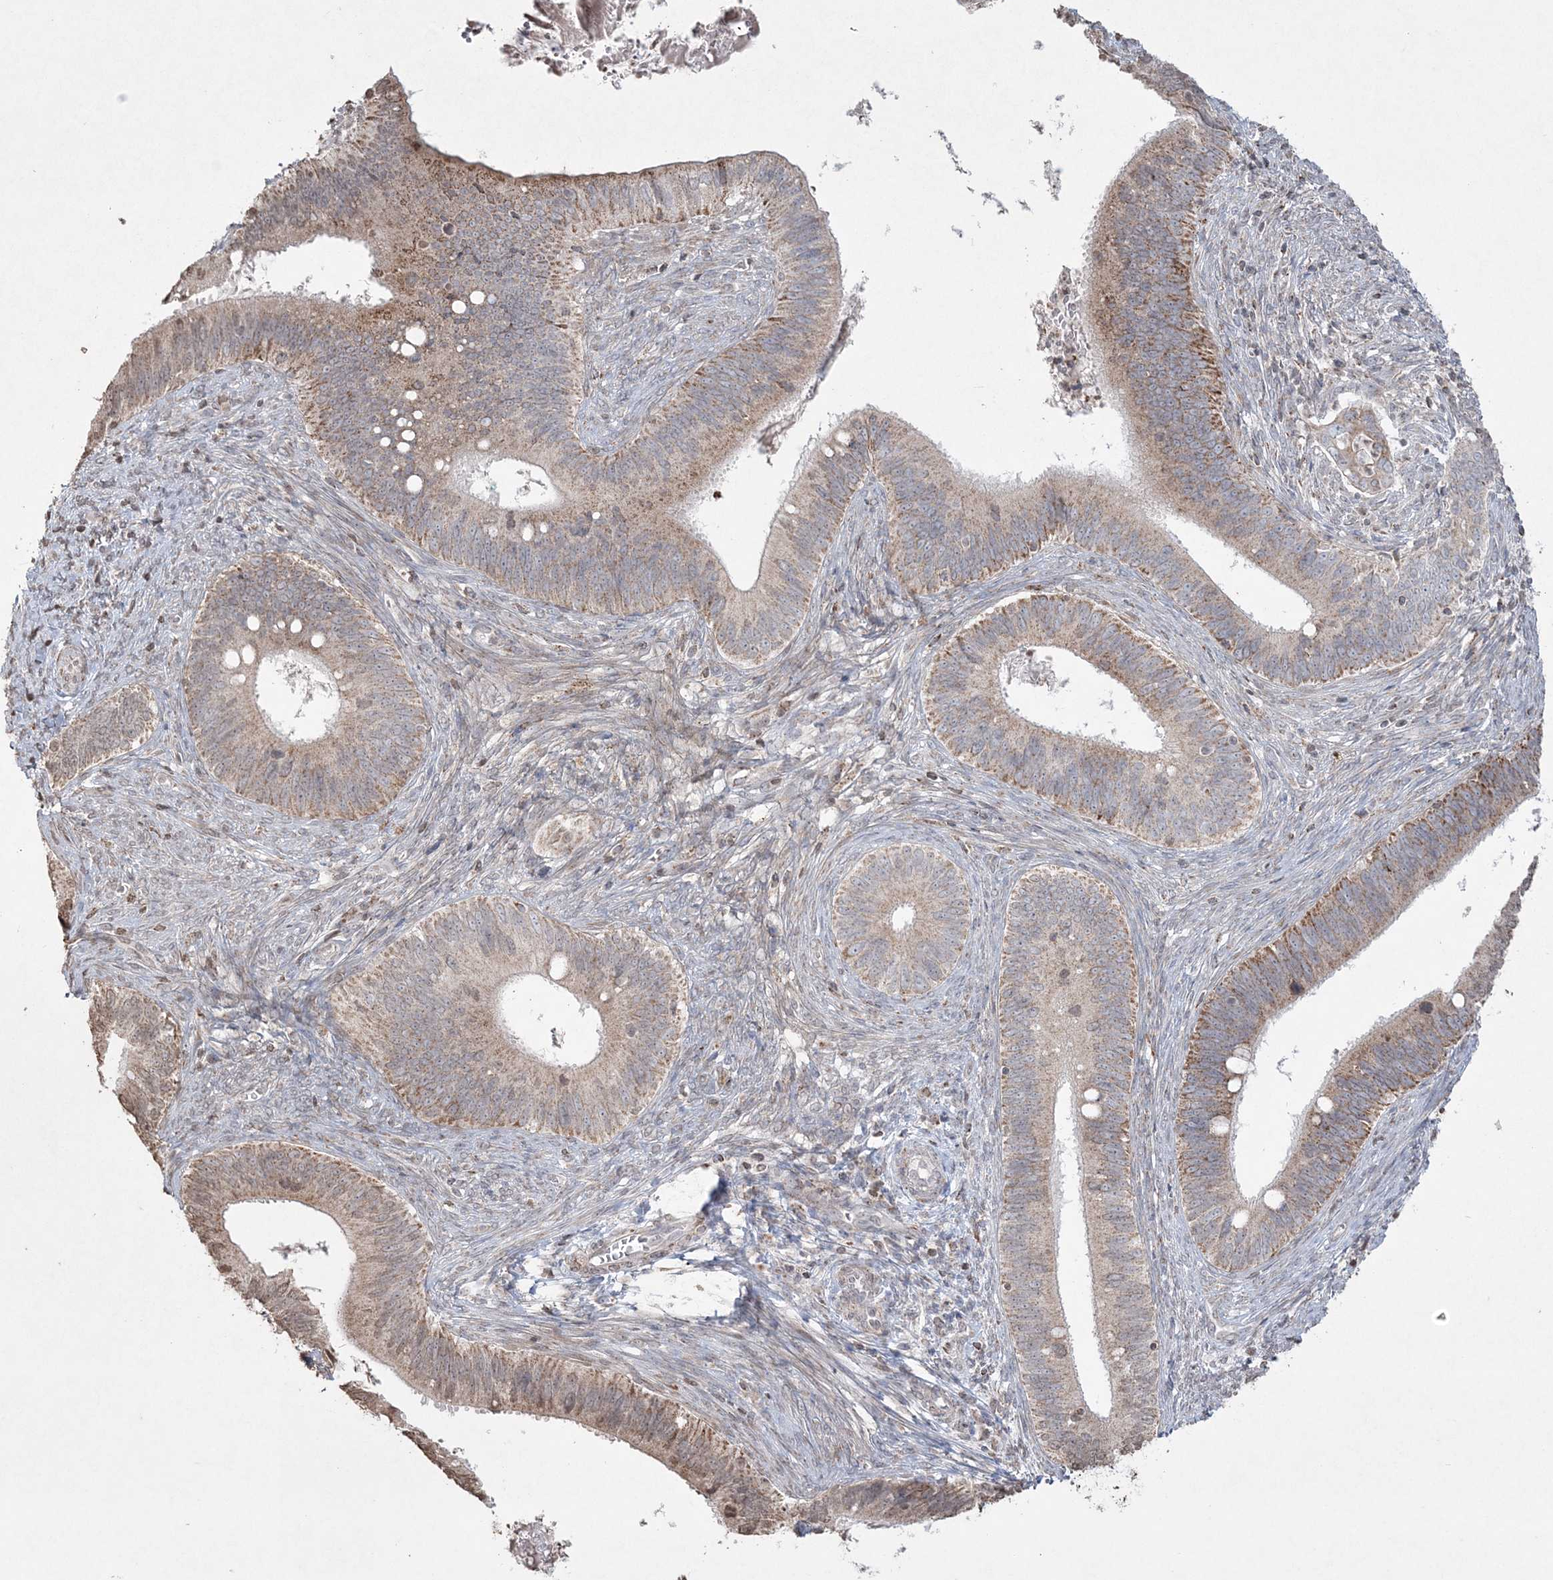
{"staining": {"intensity": "moderate", "quantity": "25%-75%", "location": "cytoplasmic/membranous"}, "tissue": "cervical cancer", "cell_type": "Tumor cells", "image_type": "cancer", "snomed": [{"axis": "morphology", "description": "Adenocarcinoma, NOS"}, {"axis": "topography", "description": "Cervix"}], "caption": "Moderate cytoplasmic/membranous staining is seen in approximately 25%-75% of tumor cells in cervical cancer.", "gene": "TTC7A", "patient": {"sex": "female", "age": 42}}